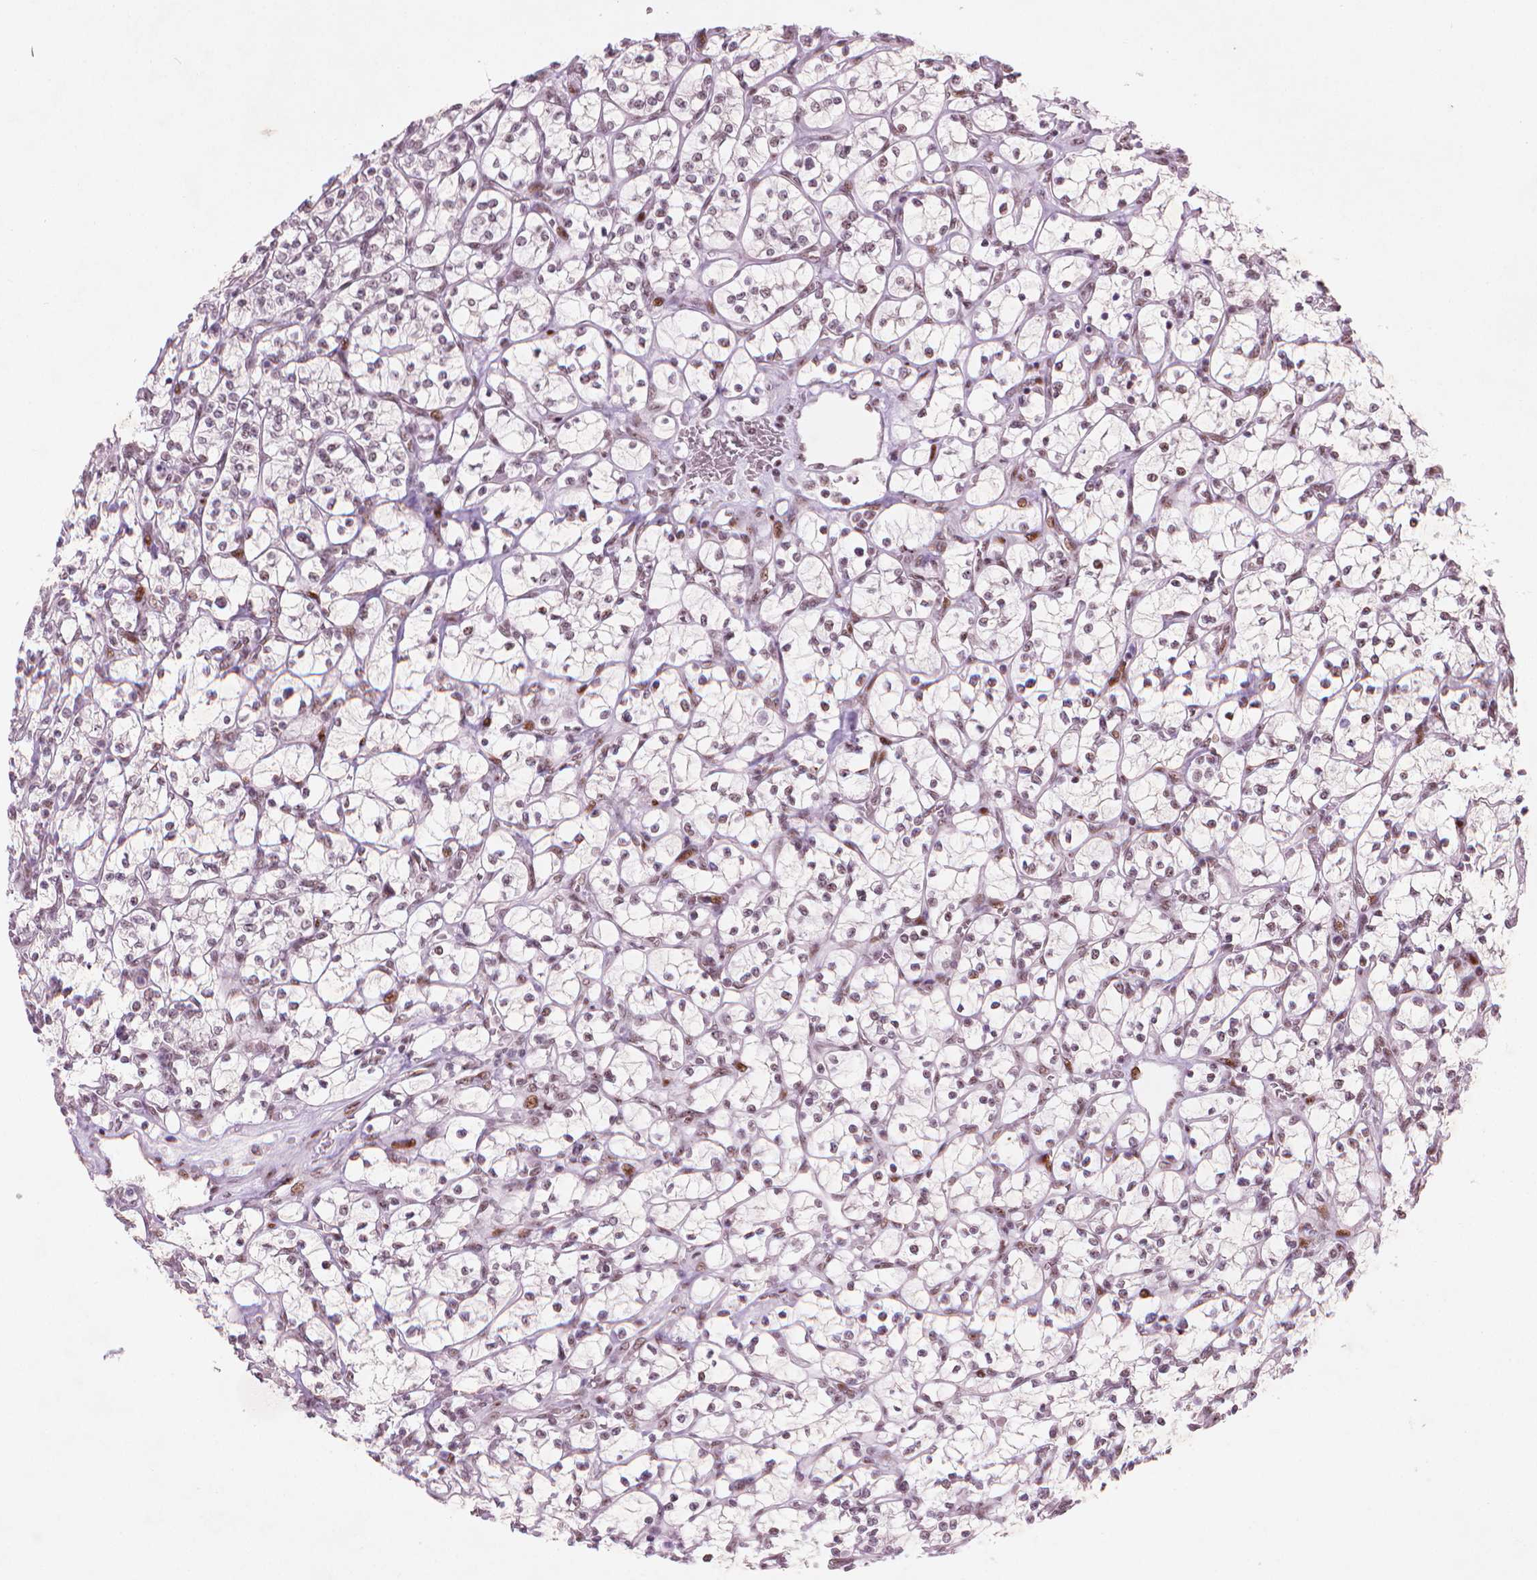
{"staining": {"intensity": "weak", "quantity": "25%-75%", "location": "nuclear"}, "tissue": "renal cancer", "cell_type": "Tumor cells", "image_type": "cancer", "snomed": [{"axis": "morphology", "description": "Adenocarcinoma, NOS"}, {"axis": "topography", "description": "Kidney"}], "caption": "About 25%-75% of tumor cells in adenocarcinoma (renal) reveal weak nuclear protein staining as visualized by brown immunohistochemical staining.", "gene": "HES7", "patient": {"sex": "female", "age": 64}}